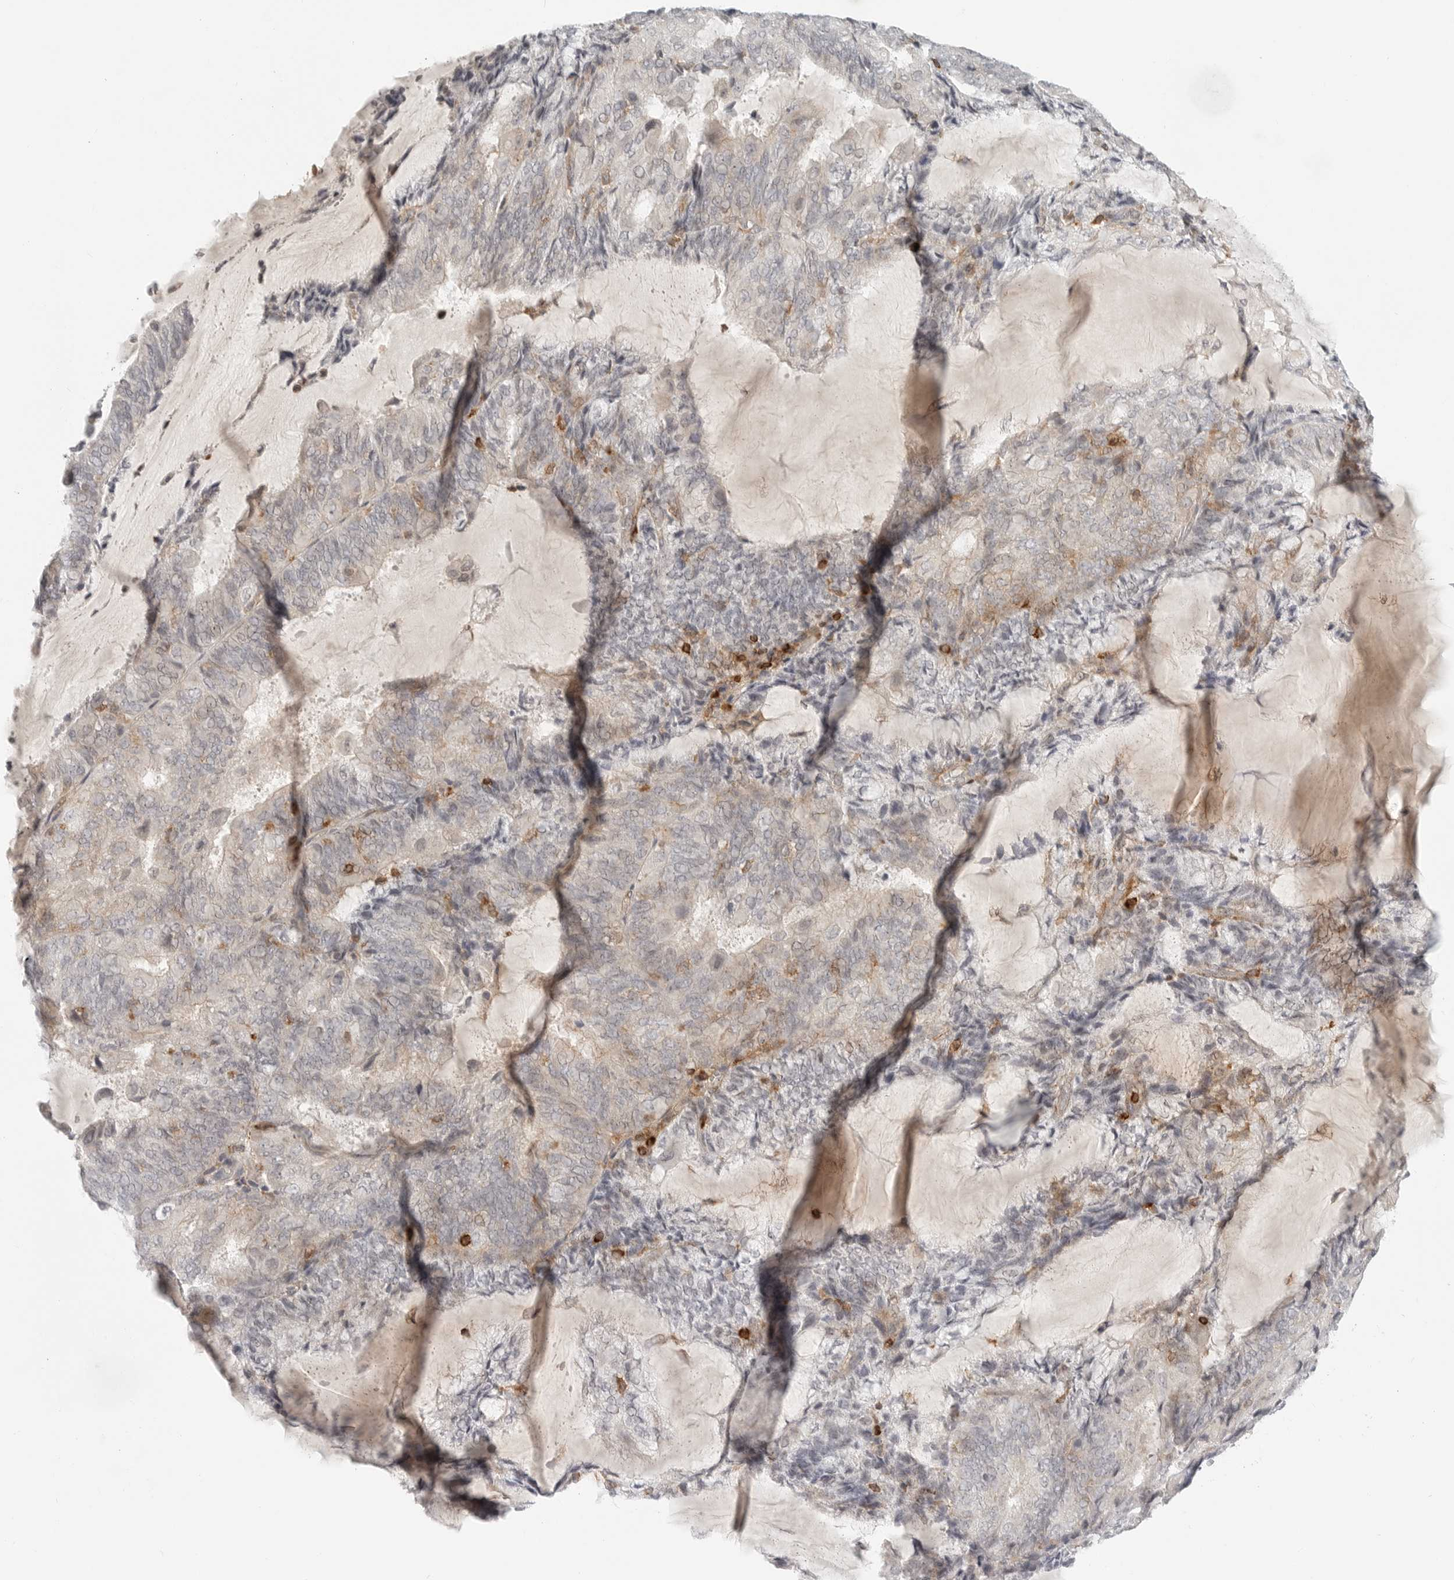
{"staining": {"intensity": "negative", "quantity": "none", "location": "none"}, "tissue": "endometrial cancer", "cell_type": "Tumor cells", "image_type": "cancer", "snomed": [{"axis": "morphology", "description": "Adenocarcinoma, NOS"}, {"axis": "topography", "description": "Endometrium"}], "caption": "This histopathology image is of endometrial adenocarcinoma stained with IHC to label a protein in brown with the nuclei are counter-stained blue. There is no positivity in tumor cells.", "gene": "SH3KBP1", "patient": {"sex": "female", "age": 81}}